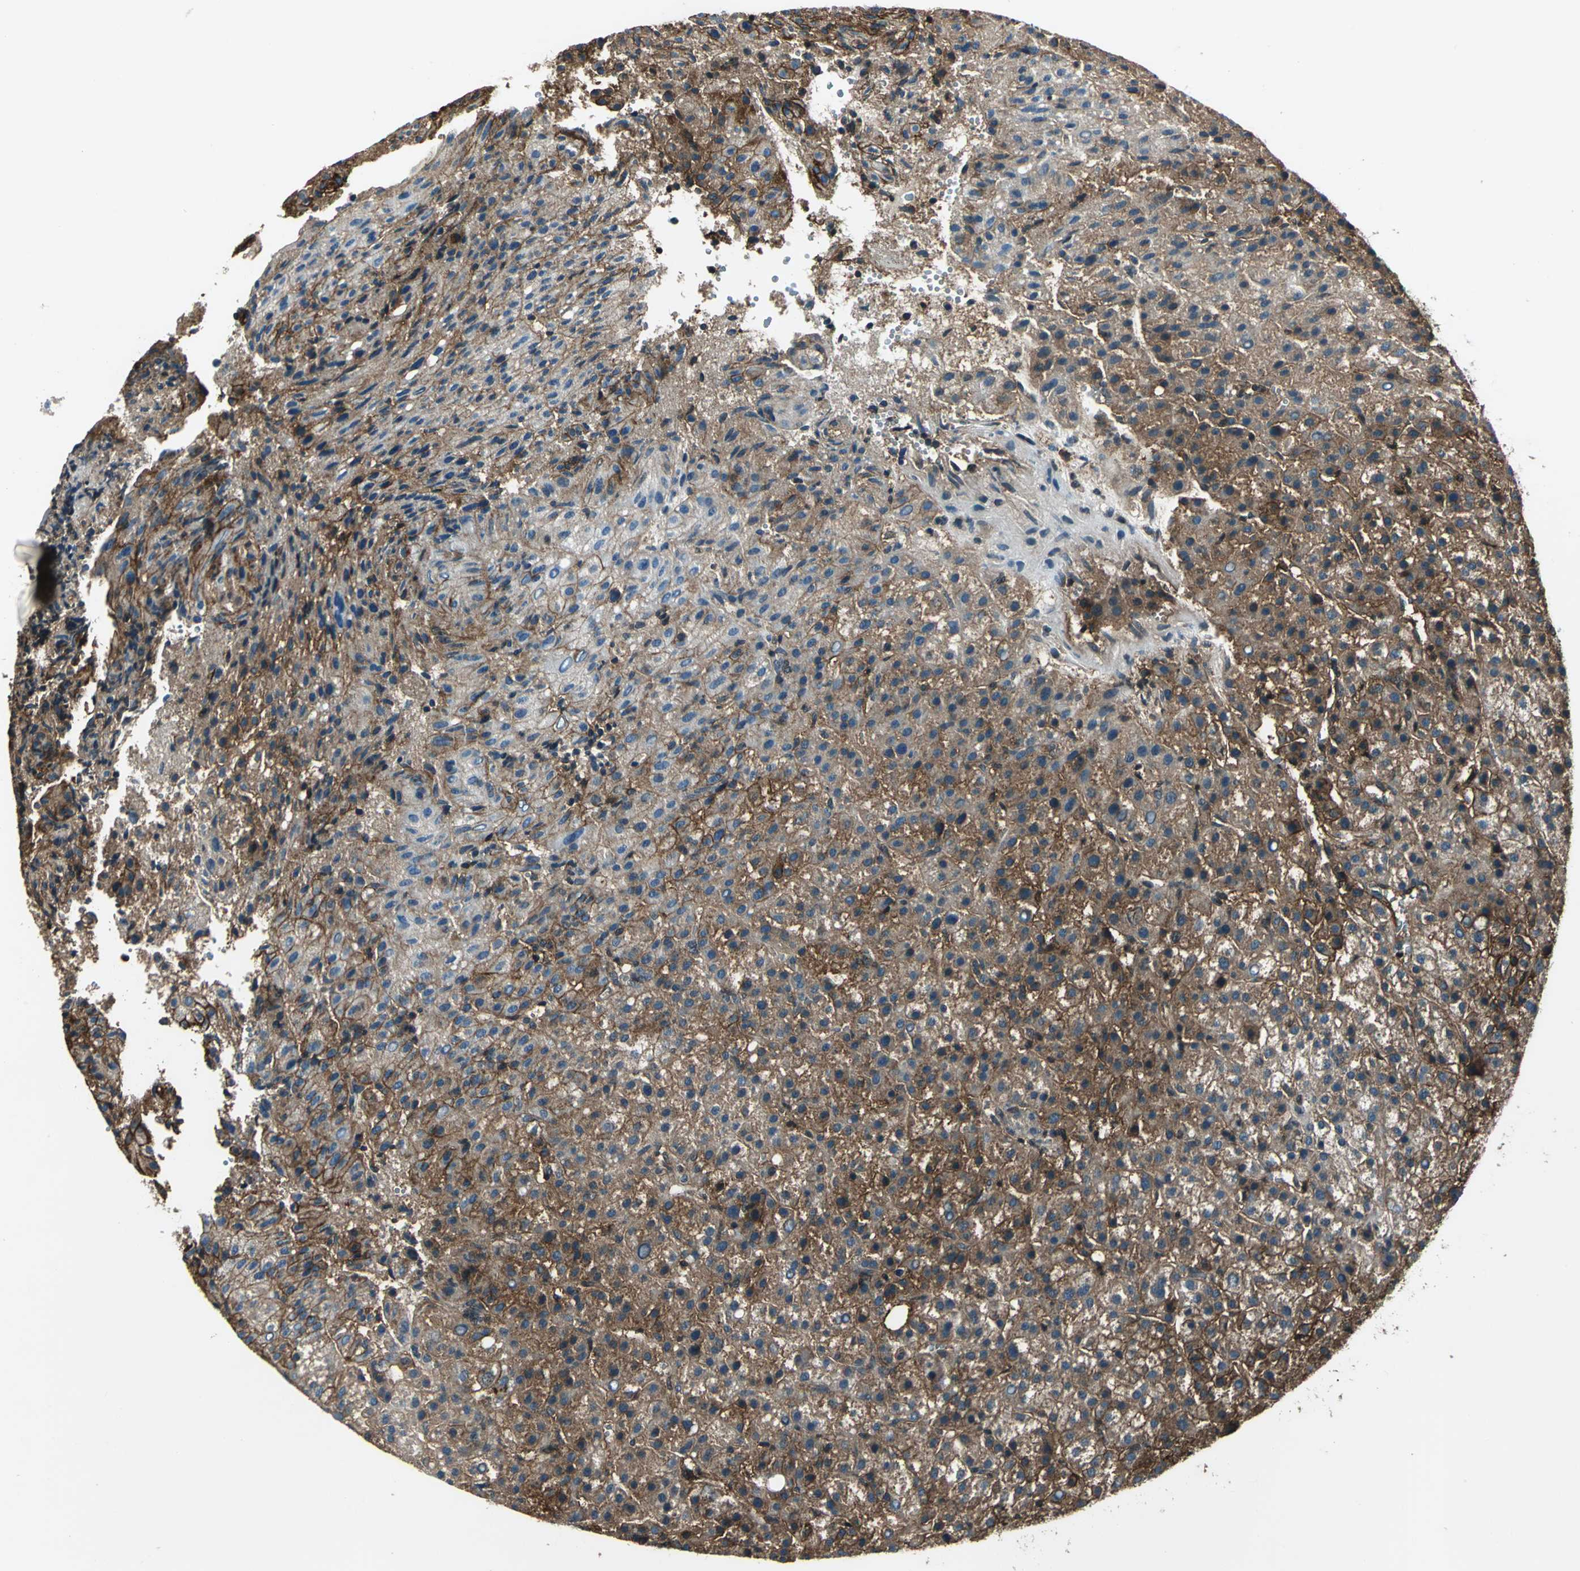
{"staining": {"intensity": "moderate", "quantity": ">75%", "location": "cytoplasmic/membranous,nuclear"}, "tissue": "liver cancer", "cell_type": "Tumor cells", "image_type": "cancer", "snomed": [{"axis": "morphology", "description": "Carcinoma, Hepatocellular, NOS"}, {"axis": "topography", "description": "Liver"}], "caption": "Immunohistochemistry (IHC) of human hepatocellular carcinoma (liver) displays medium levels of moderate cytoplasmic/membranous and nuclear staining in approximately >75% of tumor cells.", "gene": "NR2C2", "patient": {"sex": "female", "age": 58}}